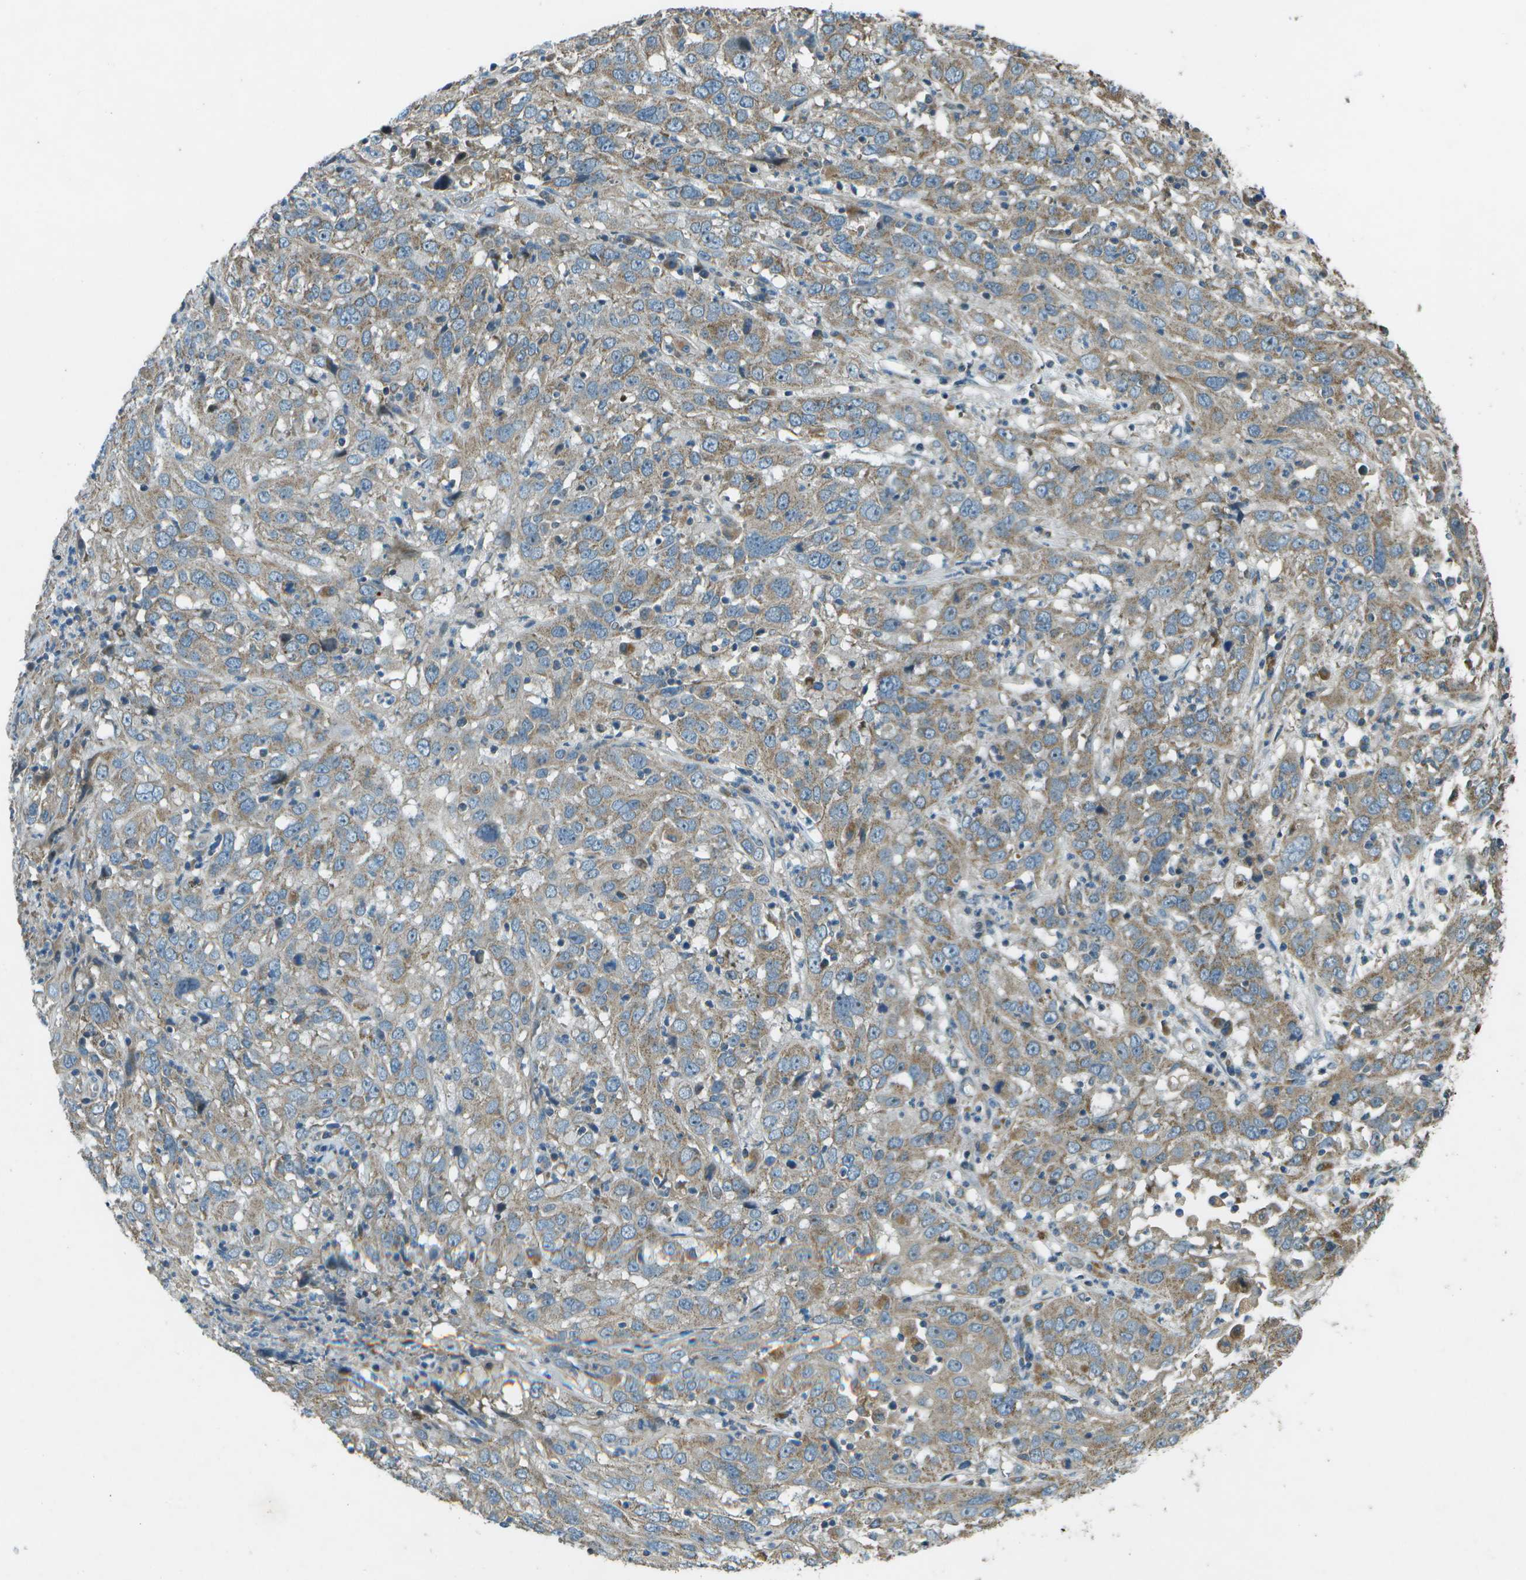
{"staining": {"intensity": "weak", "quantity": "25%-75%", "location": "cytoplasmic/membranous"}, "tissue": "cervical cancer", "cell_type": "Tumor cells", "image_type": "cancer", "snomed": [{"axis": "morphology", "description": "Squamous cell carcinoma, NOS"}, {"axis": "topography", "description": "Cervix"}], "caption": "Protein analysis of cervical cancer tissue demonstrates weak cytoplasmic/membranous positivity in about 25%-75% of tumor cells. (IHC, brightfield microscopy, high magnification).", "gene": "PXYLP1", "patient": {"sex": "female", "age": 32}}